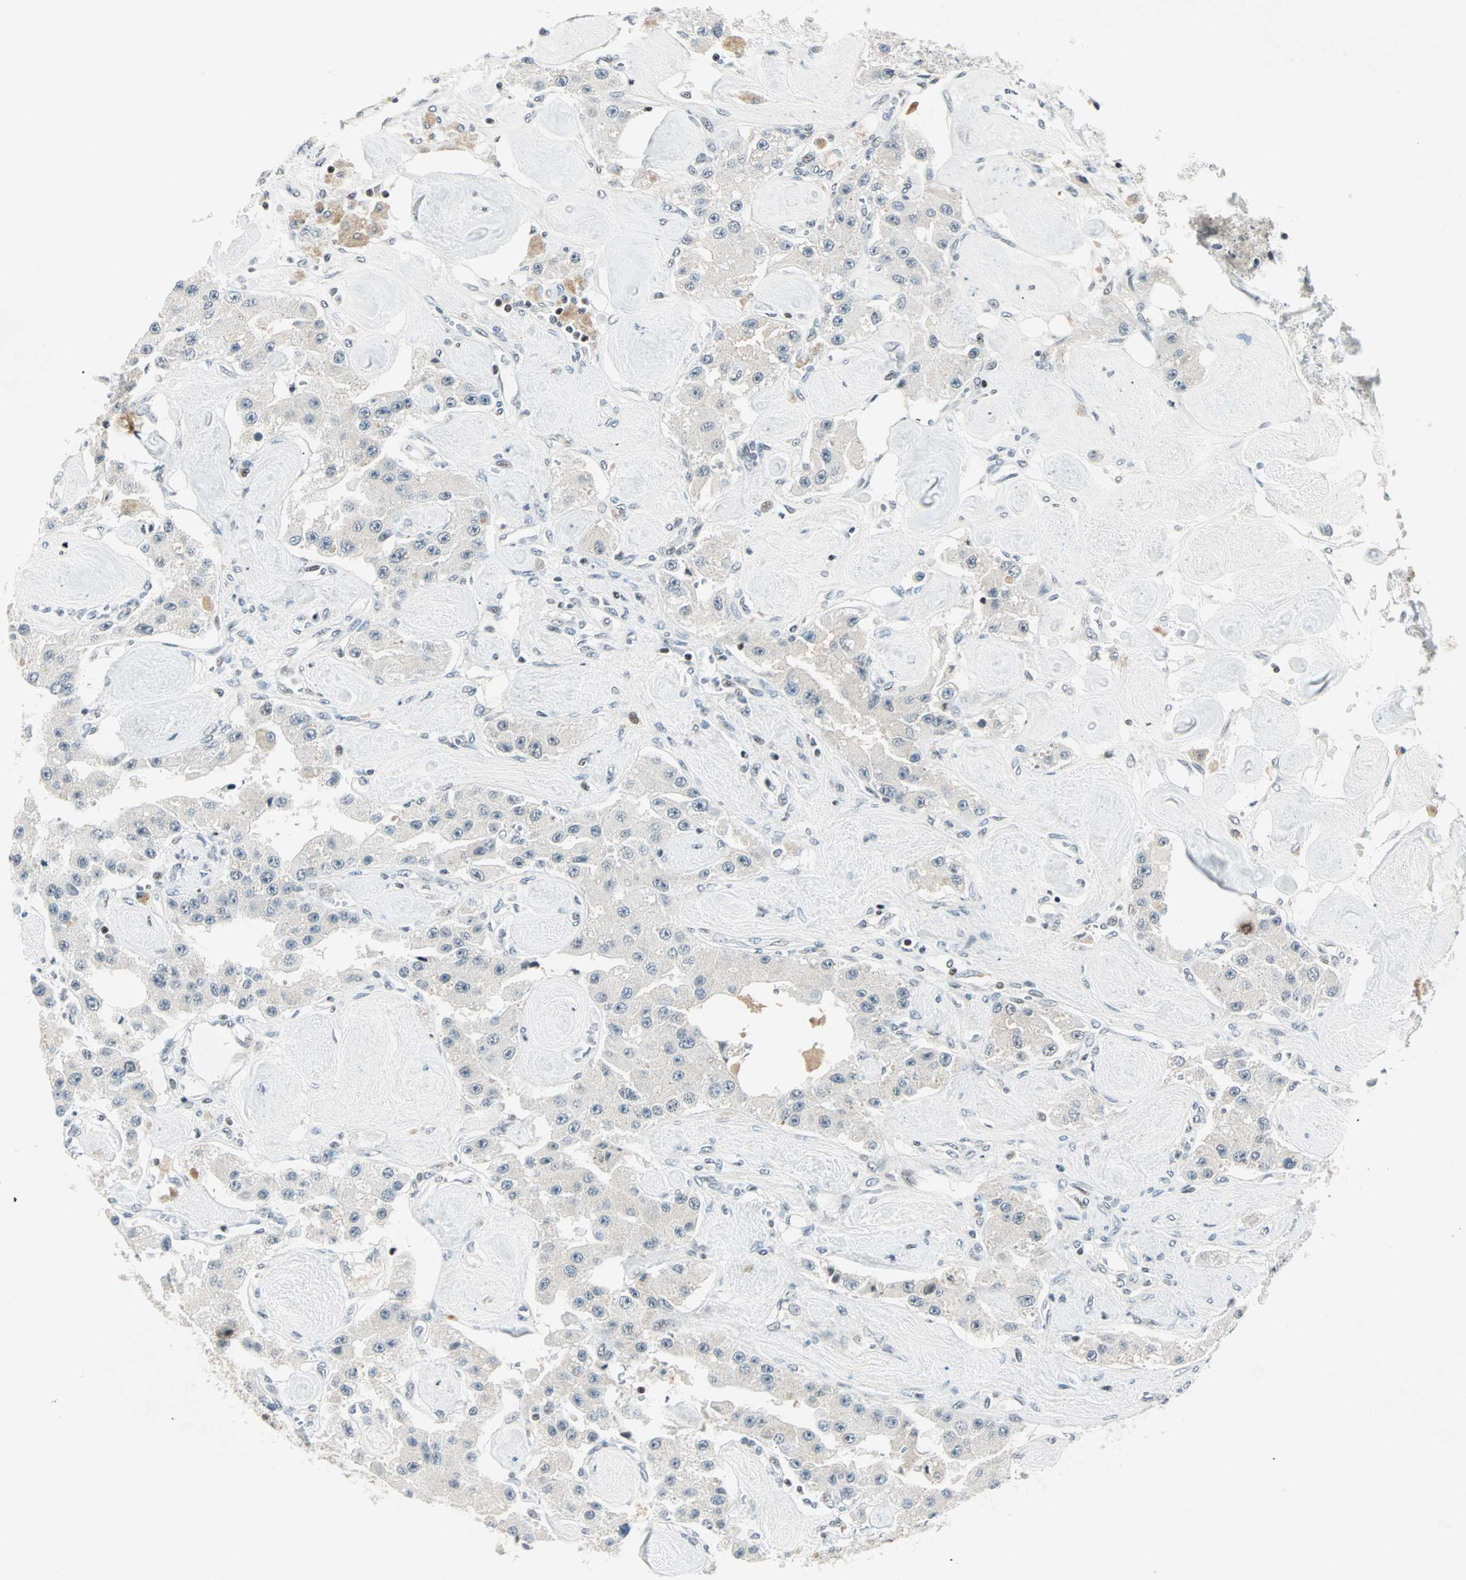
{"staining": {"intensity": "negative", "quantity": "none", "location": "none"}, "tissue": "carcinoid", "cell_type": "Tumor cells", "image_type": "cancer", "snomed": [{"axis": "morphology", "description": "Carcinoid, malignant, NOS"}, {"axis": "topography", "description": "Pancreas"}], "caption": "High magnification brightfield microscopy of carcinoid (malignant) stained with DAB (3,3'-diaminobenzidine) (brown) and counterstained with hematoxylin (blue): tumor cells show no significant expression.", "gene": "SIN3A", "patient": {"sex": "male", "age": 41}}